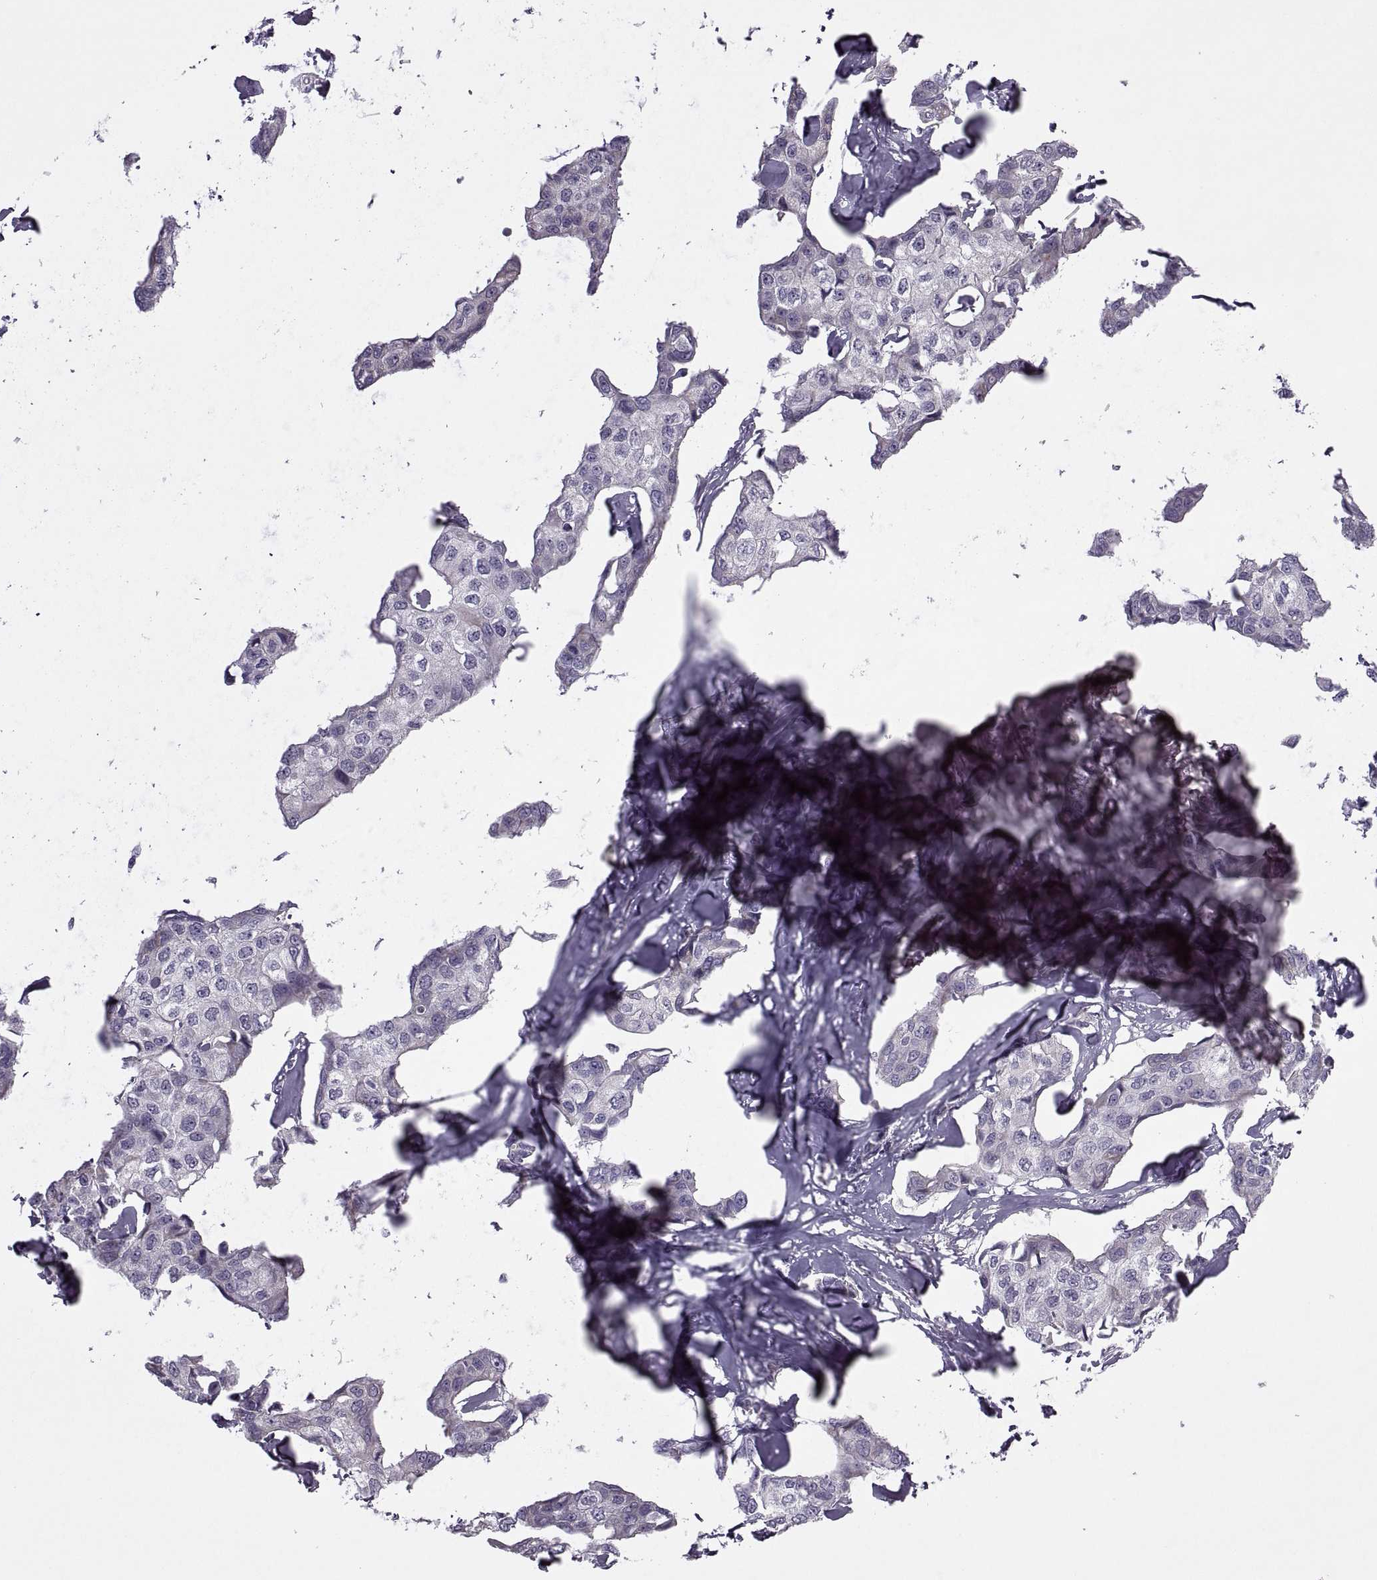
{"staining": {"intensity": "negative", "quantity": "none", "location": "none"}, "tissue": "breast cancer", "cell_type": "Tumor cells", "image_type": "cancer", "snomed": [{"axis": "morphology", "description": "Duct carcinoma"}, {"axis": "topography", "description": "Breast"}], "caption": "DAB immunohistochemical staining of human breast cancer (invasive ductal carcinoma) exhibits no significant expression in tumor cells.", "gene": "RIPK4", "patient": {"sex": "female", "age": 80}}